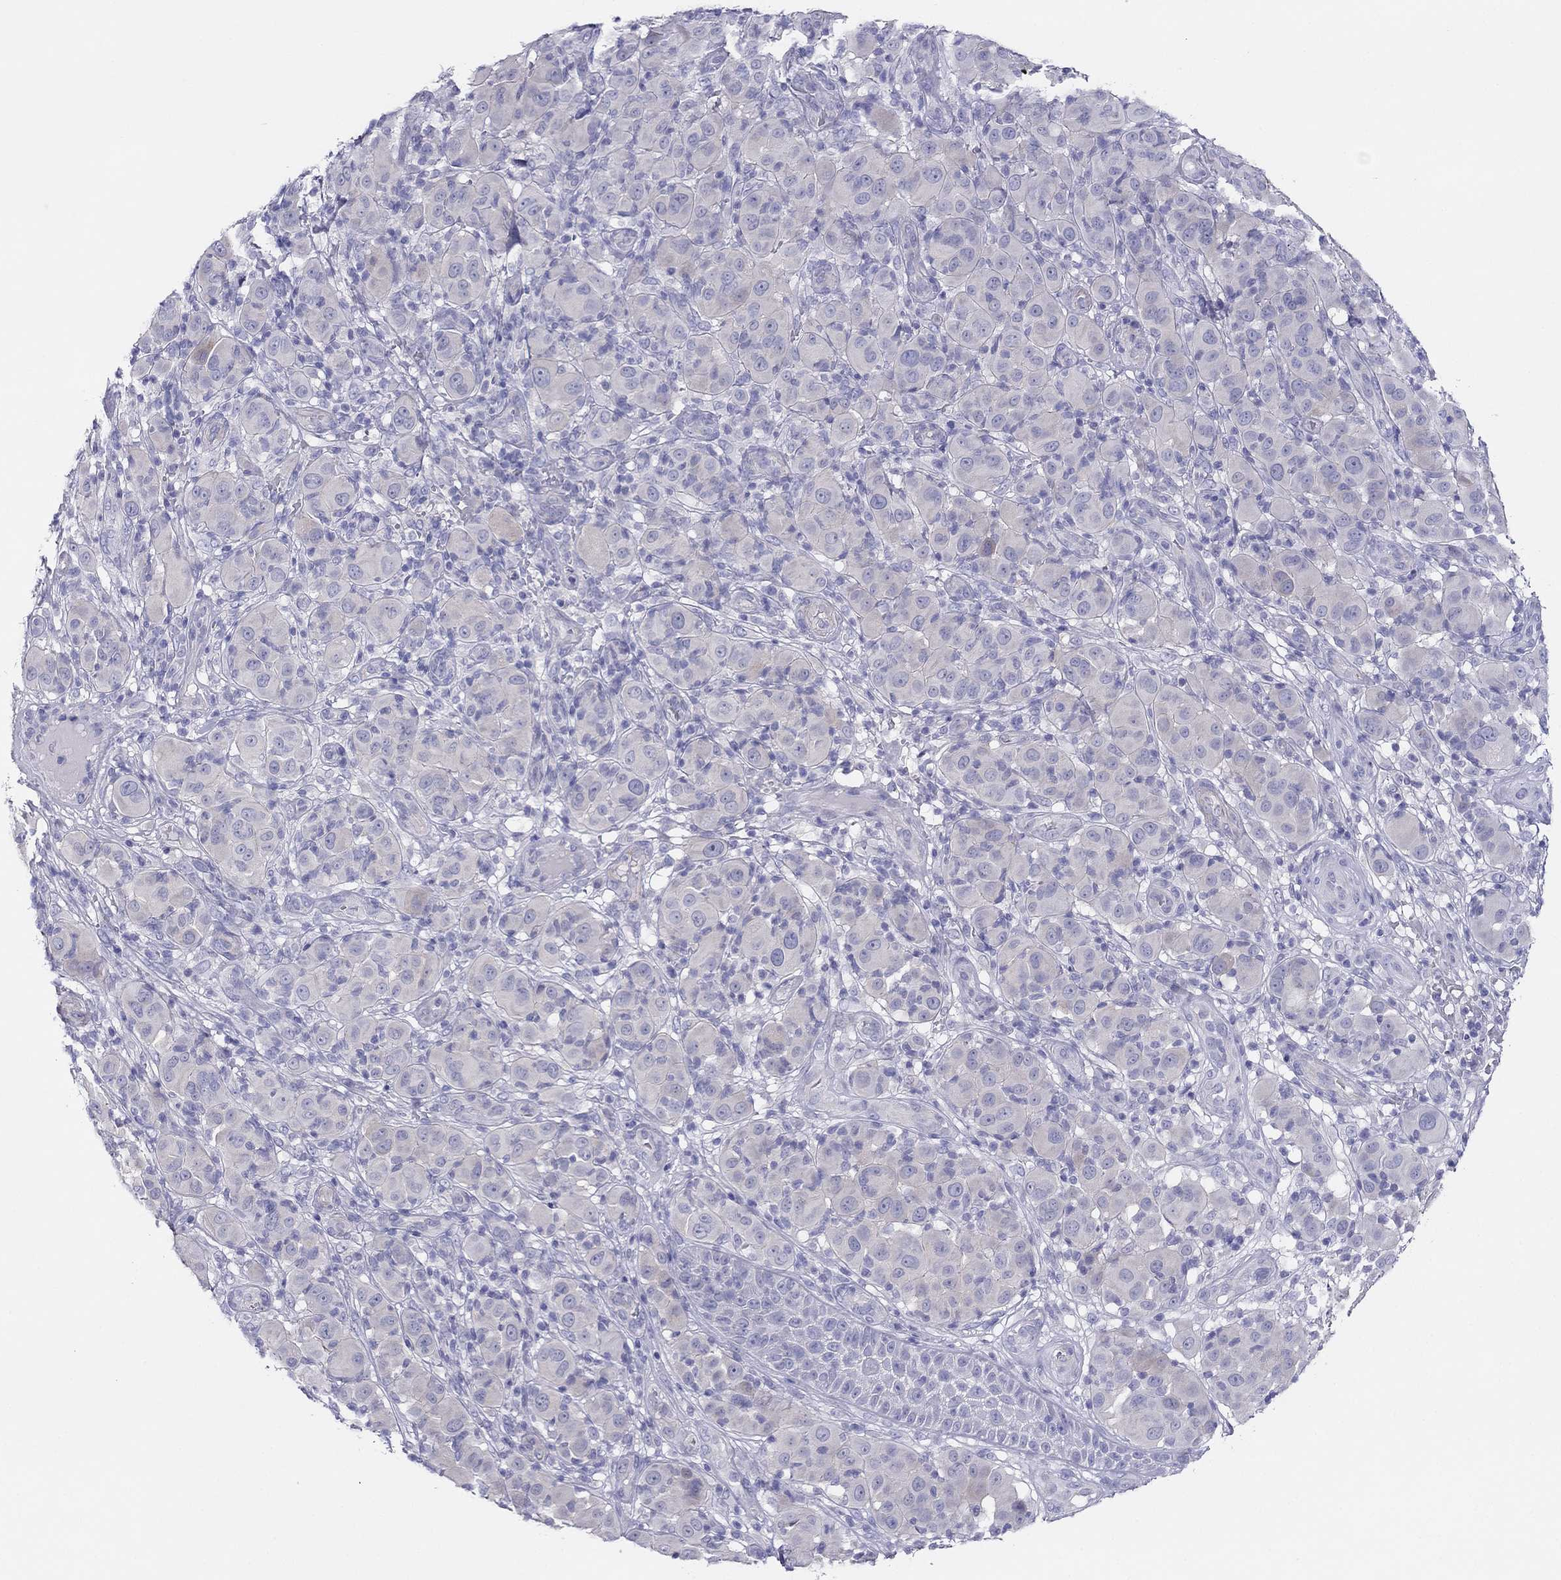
{"staining": {"intensity": "negative", "quantity": "none", "location": "none"}, "tissue": "melanoma", "cell_type": "Tumor cells", "image_type": "cancer", "snomed": [{"axis": "morphology", "description": "Malignant melanoma, NOS"}, {"axis": "topography", "description": "Skin"}], "caption": "Protein analysis of melanoma reveals no significant staining in tumor cells.", "gene": "MGAT4C", "patient": {"sex": "female", "age": 87}}